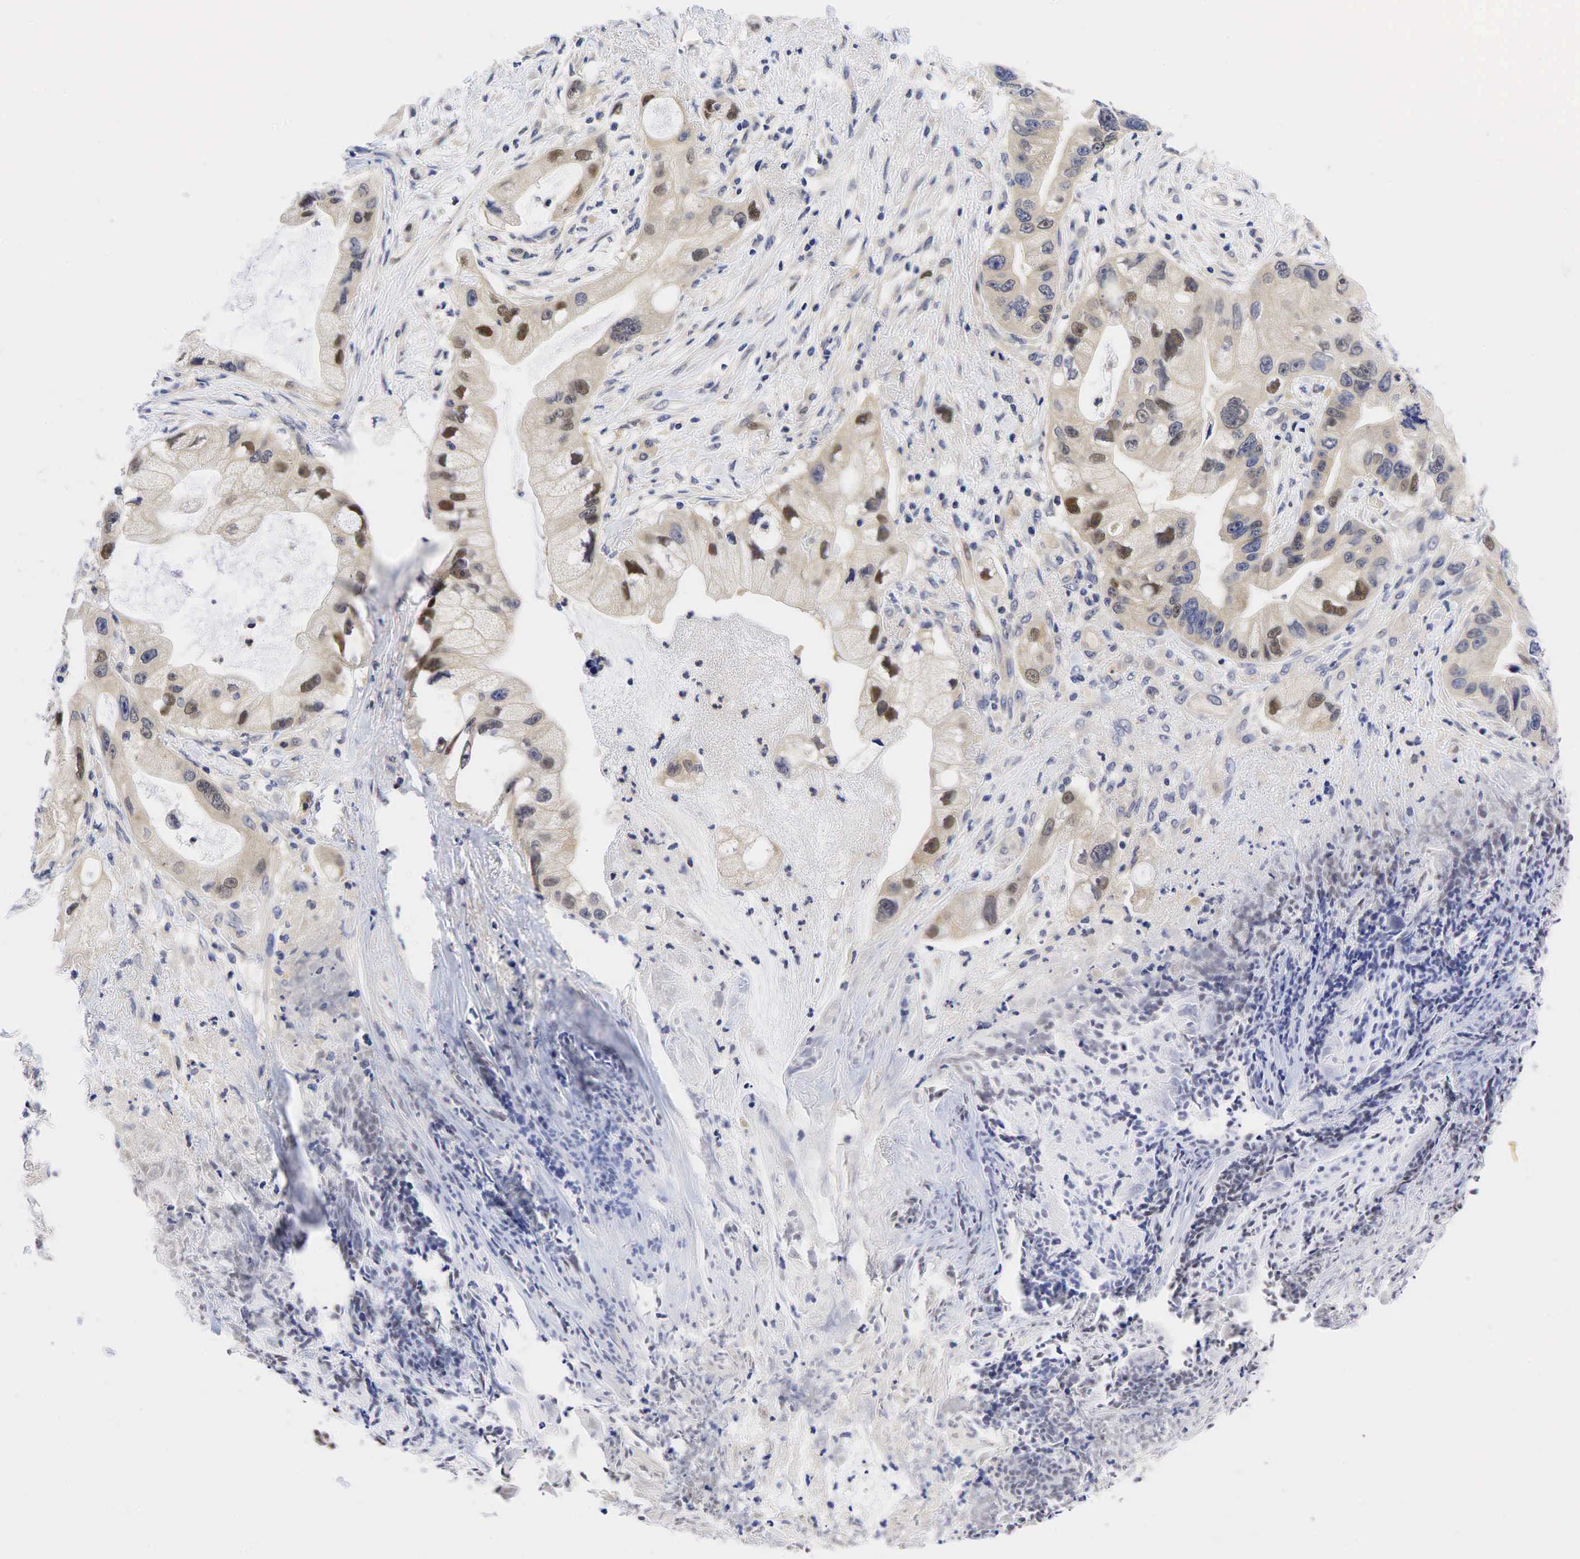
{"staining": {"intensity": "moderate", "quantity": "<25%", "location": "nuclear"}, "tissue": "pancreatic cancer", "cell_type": "Tumor cells", "image_type": "cancer", "snomed": [{"axis": "morphology", "description": "Adenocarcinoma, NOS"}, {"axis": "topography", "description": "Pancreas"}, {"axis": "topography", "description": "Stomach, upper"}], "caption": "About <25% of tumor cells in human adenocarcinoma (pancreatic) demonstrate moderate nuclear protein positivity as visualized by brown immunohistochemical staining.", "gene": "CCND1", "patient": {"sex": "male", "age": 77}}